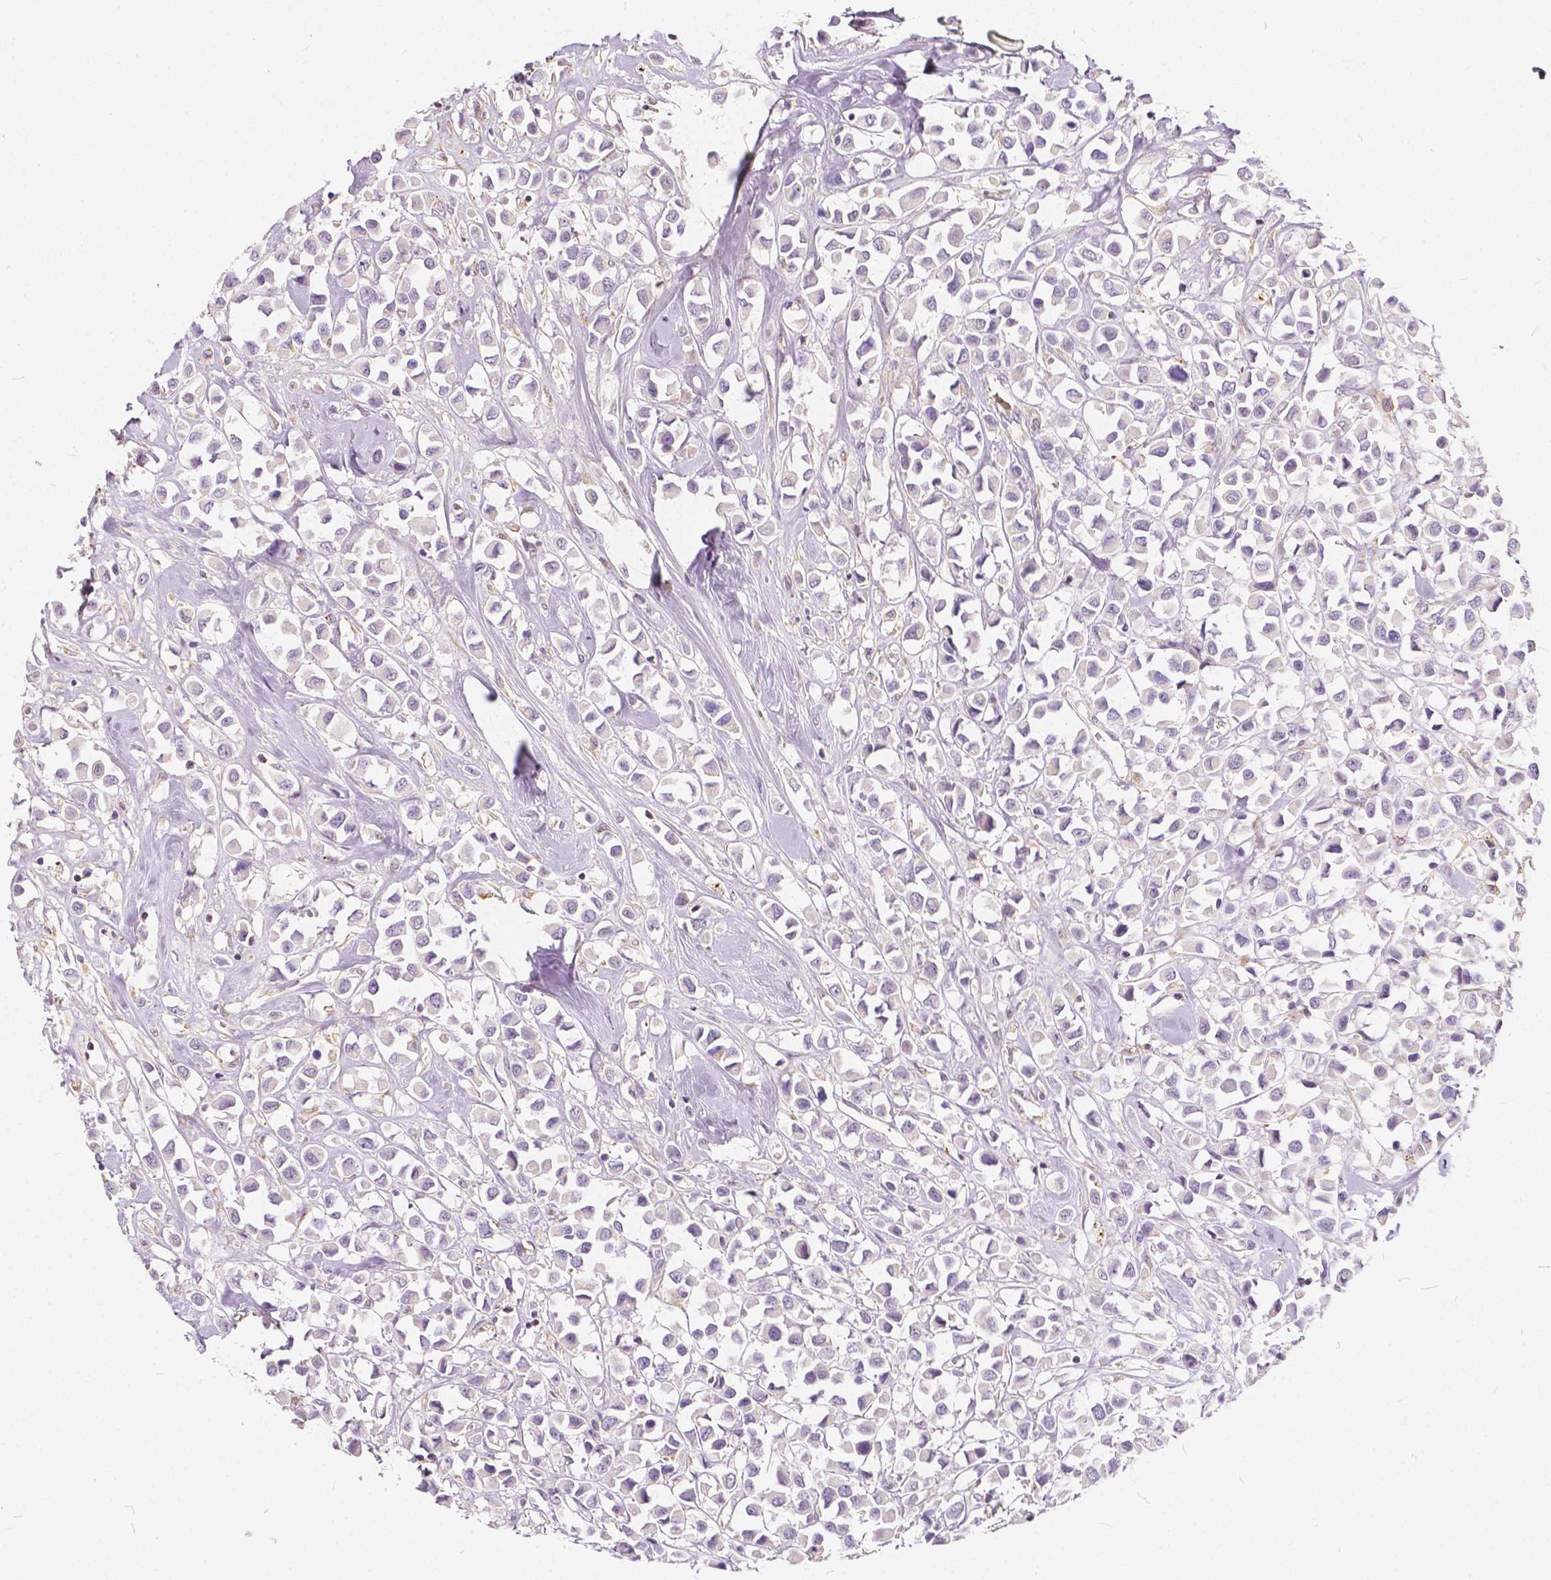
{"staining": {"intensity": "negative", "quantity": "none", "location": "none"}, "tissue": "breast cancer", "cell_type": "Tumor cells", "image_type": "cancer", "snomed": [{"axis": "morphology", "description": "Duct carcinoma"}, {"axis": "topography", "description": "Breast"}], "caption": "Tumor cells are negative for protein expression in human breast cancer.", "gene": "KIAA0513", "patient": {"sex": "female", "age": 61}}